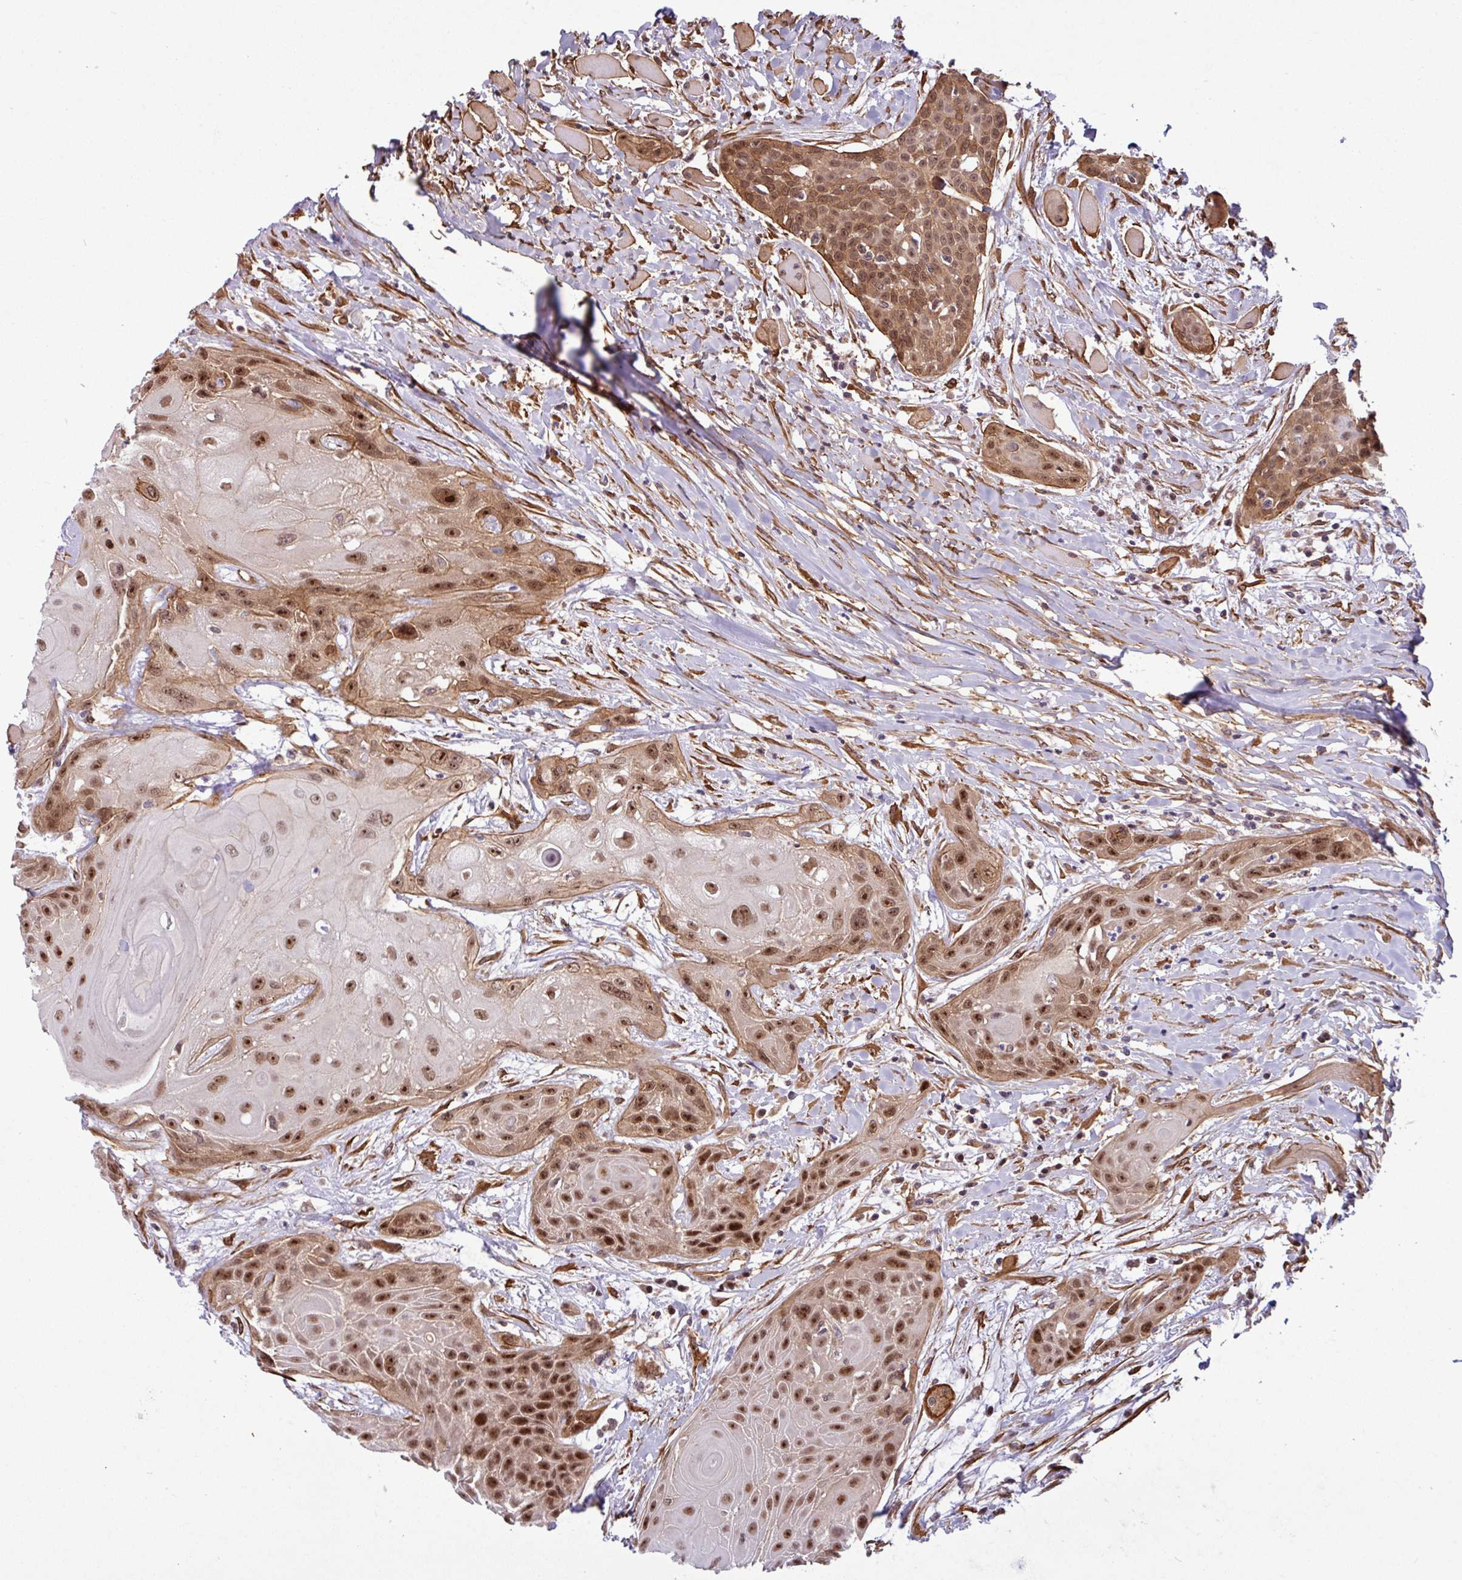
{"staining": {"intensity": "strong", "quantity": ">75%", "location": "nuclear"}, "tissue": "head and neck cancer", "cell_type": "Tumor cells", "image_type": "cancer", "snomed": [{"axis": "morphology", "description": "Squamous cell carcinoma, NOS"}, {"axis": "topography", "description": "Head-Neck"}], "caption": "Brown immunohistochemical staining in squamous cell carcinoma (head and neck) displays strong nuclear staining in about >75% of tumor cells.", "gene": "C7orf50", "patient": {"sex": "female", "age": 73}}